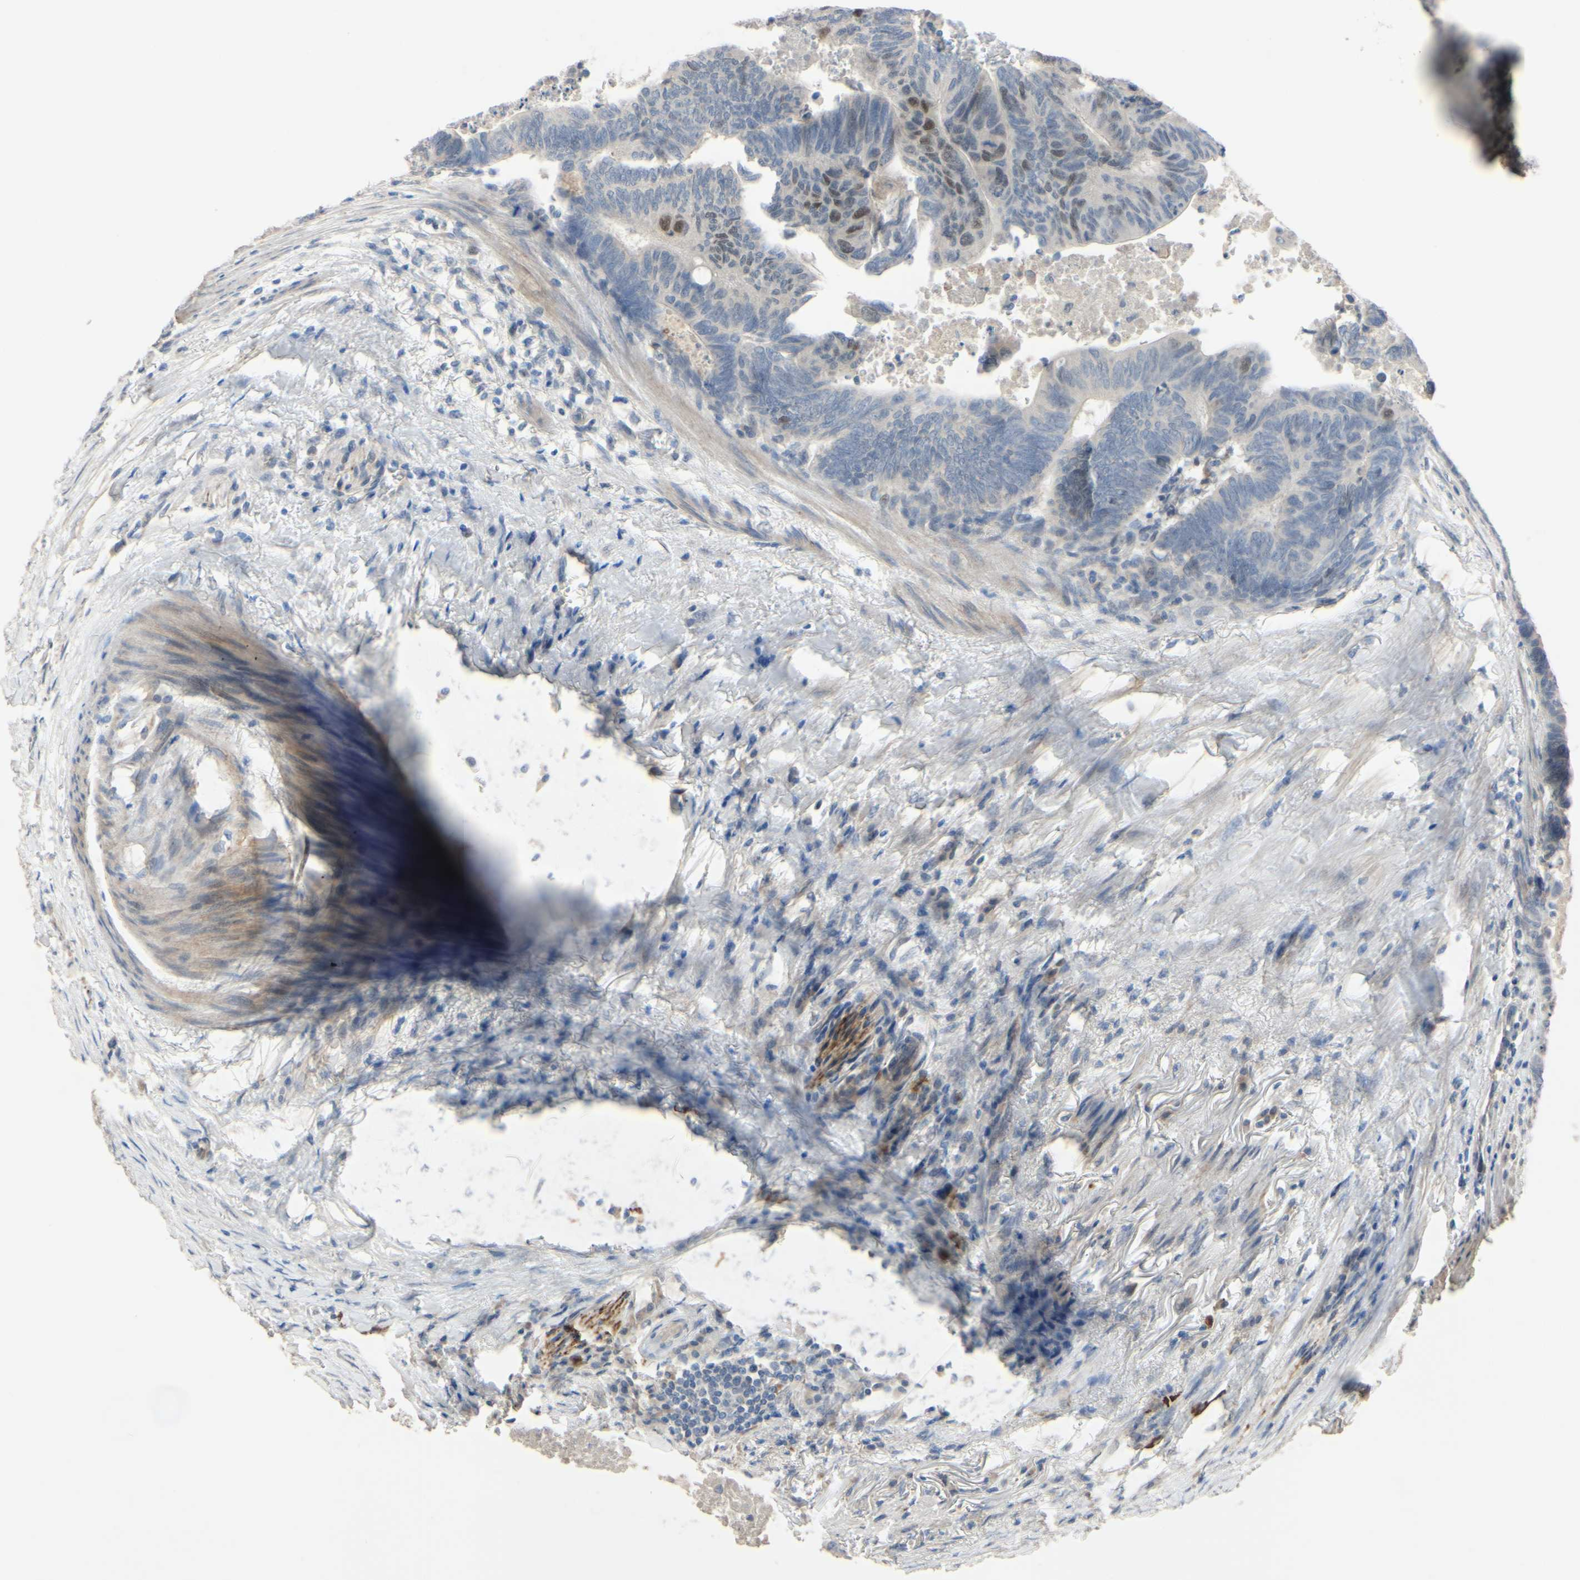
{"staining": {"intensity": "weak", "quantity": "25%-75%", "location": "nuclear"}, "tissue": "colorectal cancer", "cell_type": "Tumor cells", "image_type": "cancer", "snomed": [{"axis": "morphology", "description": "Normal tissue, NOS"}, {"axis": "morphology", "description": "Adenocarcinoma, NOS"}, {"axis": "topography", "description": "Rectum"}, {"axis": "topography", "description": "Peripheral nerve tissue"}], "caption": "The micrograph shows staining of colorectal cancer, revealing weak nuclear protein staining (brown color) within tumor cells.", "gene": "LHX9", "patient": {"sex": "male", "age": 92}}